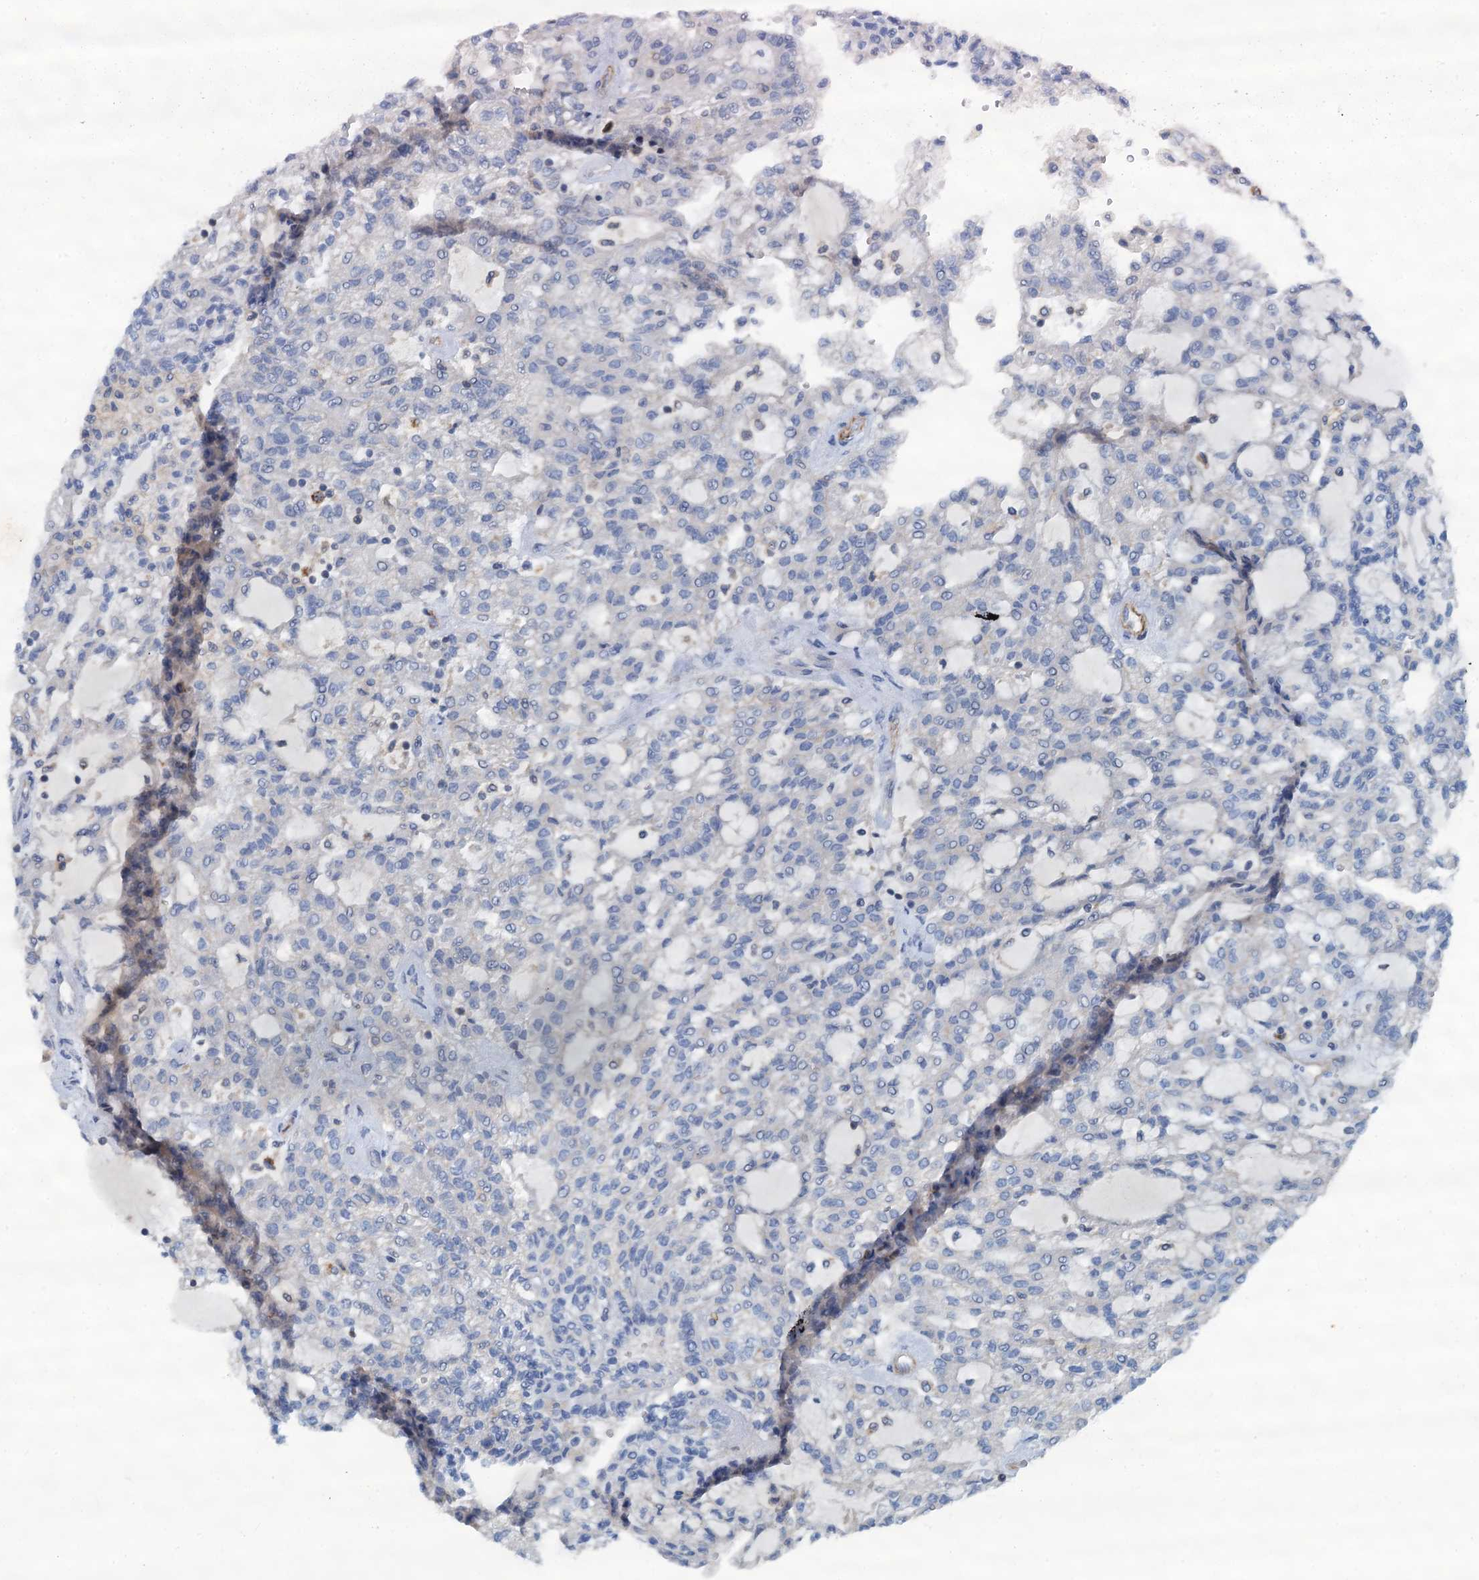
{"staining": {"intensity": "negative", "quantity": "none", "location": "none"}, "tissue": "renal cancer", "cell_type": "Tumor cells", "image_type": "cancer", "snomed": [{"axis": "morphology", "description": "Adenocarcinoma, NOS"}, {"axis": "topography", "description": "Kidney"}], "caption": "Histopathology image shows no significant protein expression in tumor cells of renal adenocarcinoma.", "gene": "THAP10", "patient": {"sex": "male", "age": 63}}